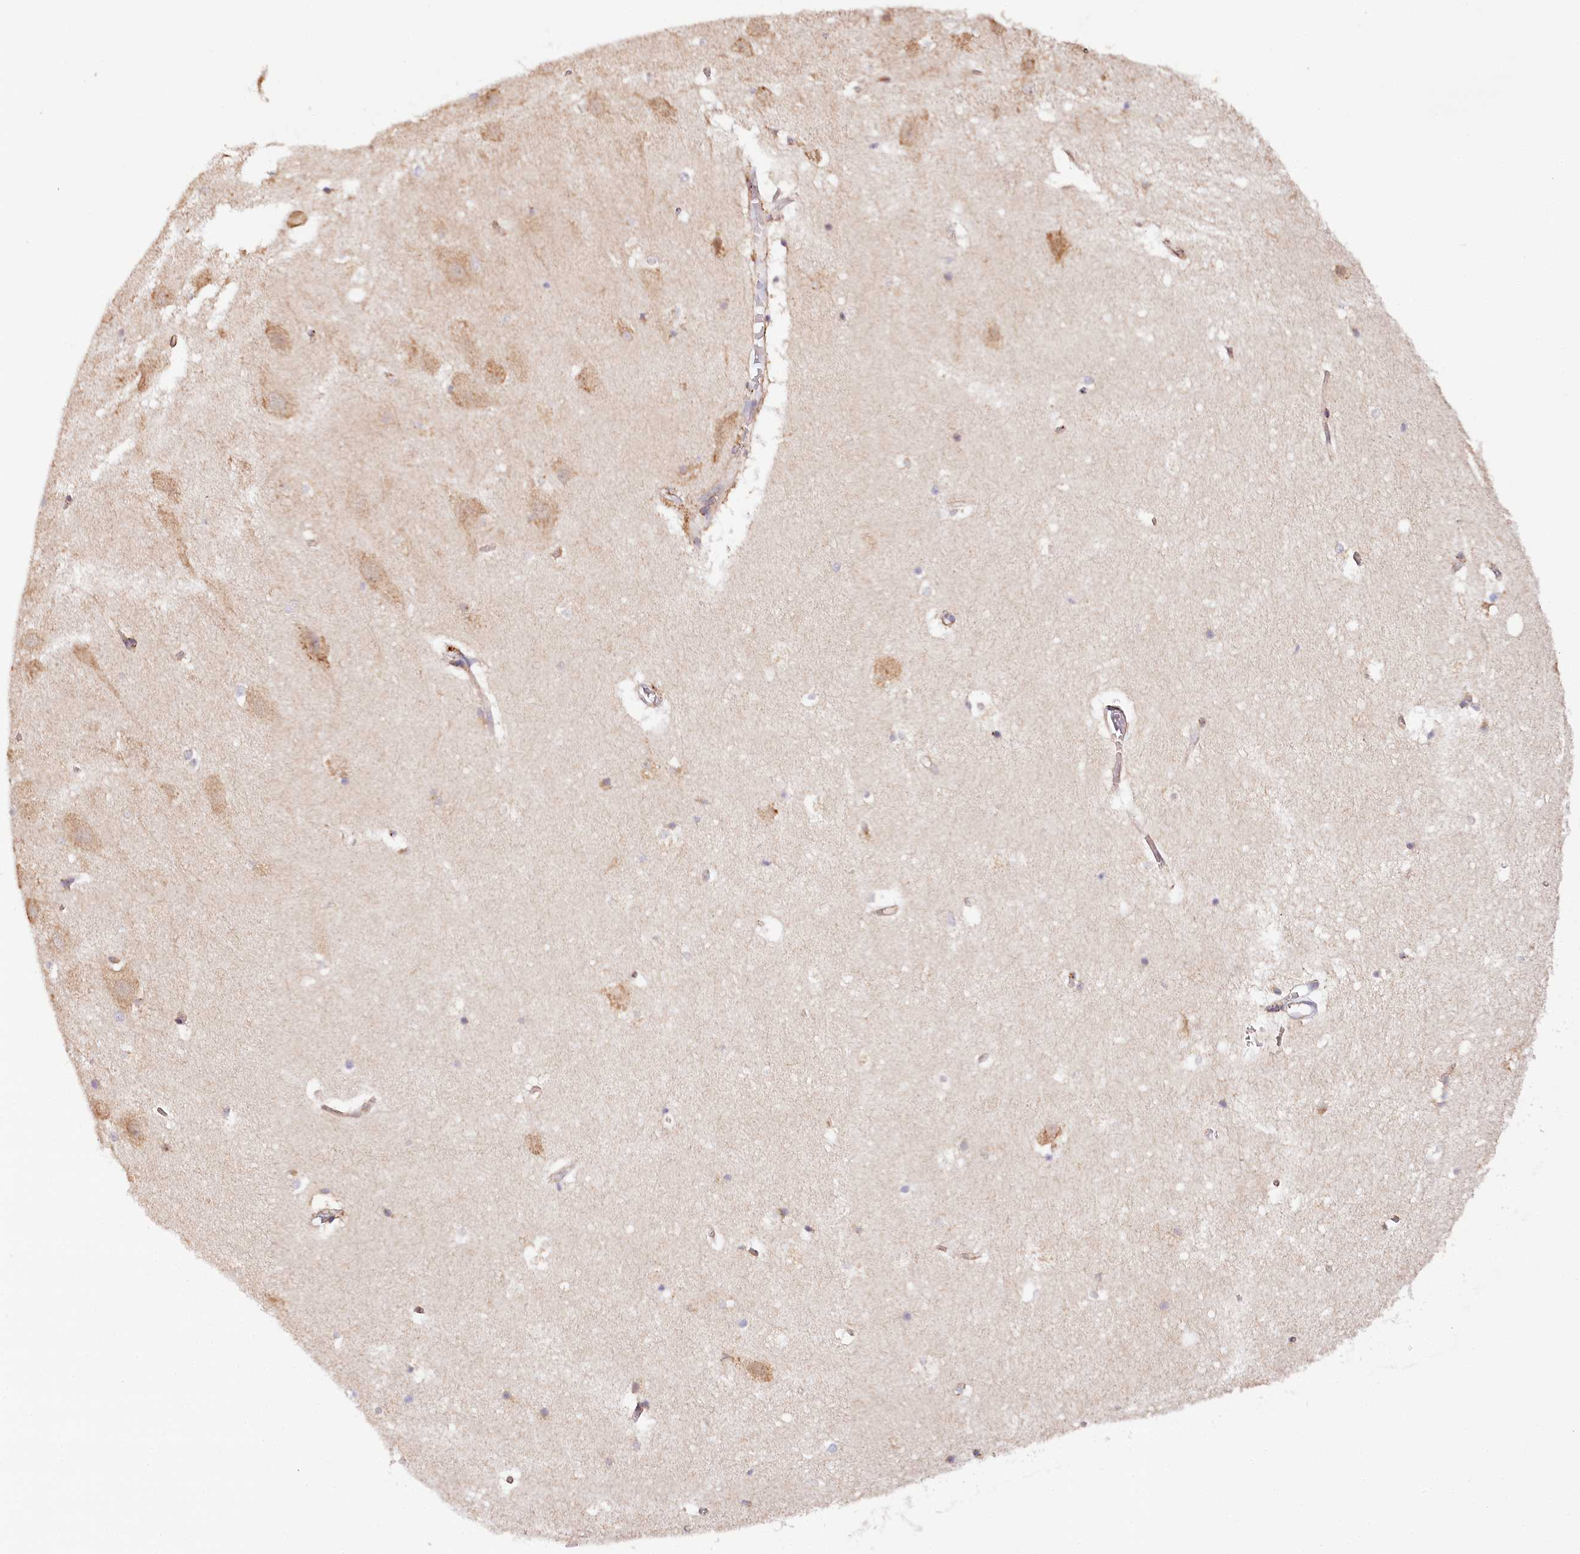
{"staining": {"intensity": "weak", "quantity": "<25%", "location": "cytoplasmic/membranous,nuclear"}, "tissue": "hippocampus", "cell_type": "Glial cells", "image_type": "normal", "snomed": [{"axis": "morphology", "description": "Normal tissue, NOS"}, {"axis": "topography", "description": "Hippocampus"}], "caption": "Histopathology image shows no protein staining in glial cells of normal hippocampus.", "gene": "VEGFA", "patient": {"sex": "female", "age": 52}}